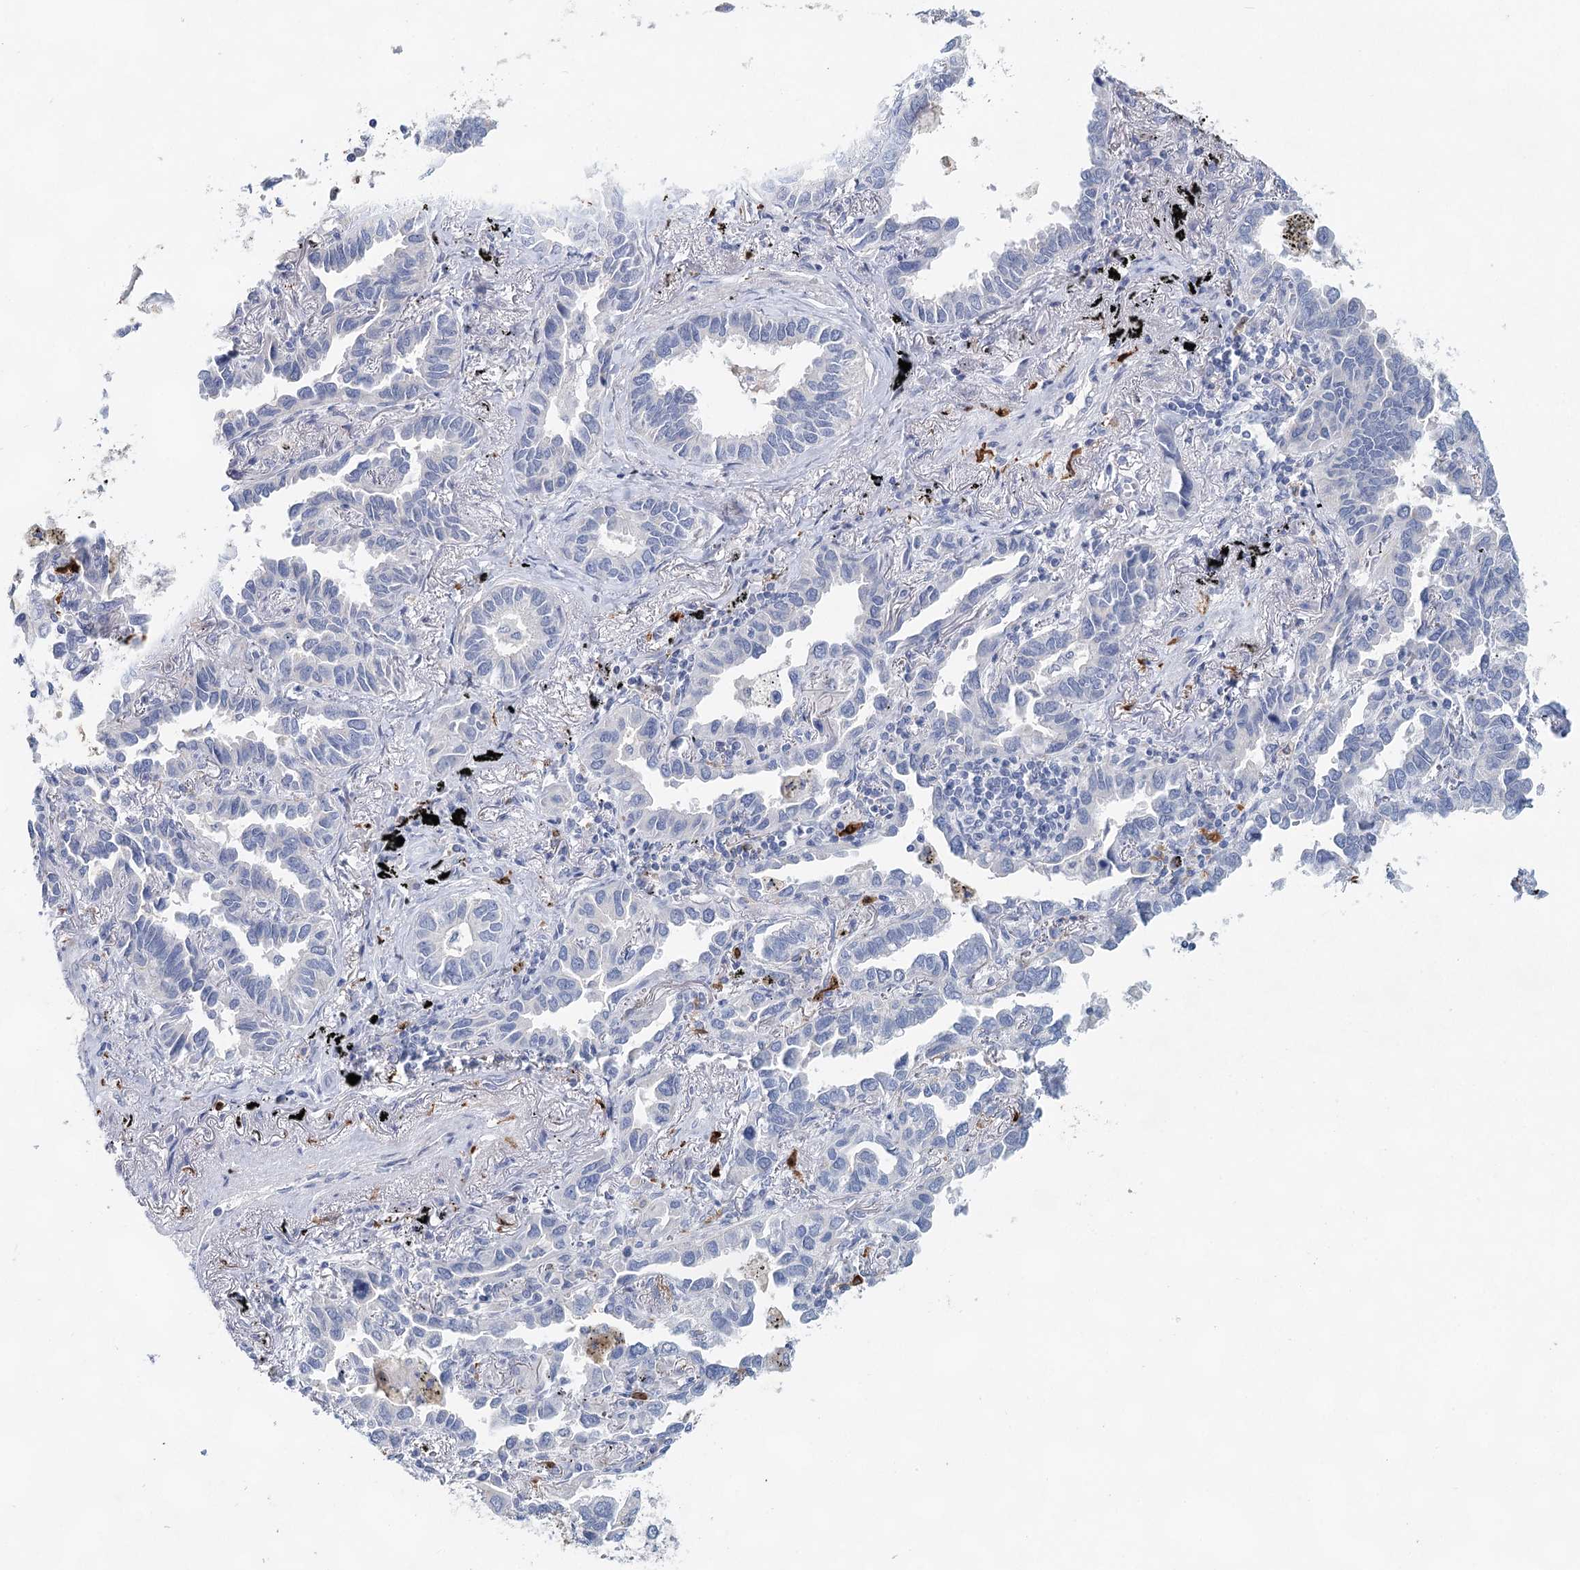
{"staining": {"intensity": "negative", "quantity": "none", "location": "none"}, "tissue": "lung cancer", "cell_type": "Tumor cells", "image_type": "cancer", "snomed": [{"axis": "morphology", "description": "Adenocarcinoma, NOS"}, {"axis": "topography", "description": "Lung"}], "caption": "An image of lung cancer stained for a protein reveals no brown staining in tumor cells.", "gene": "SLC19A3", "patient": {"sex": "male", "age": 67}}